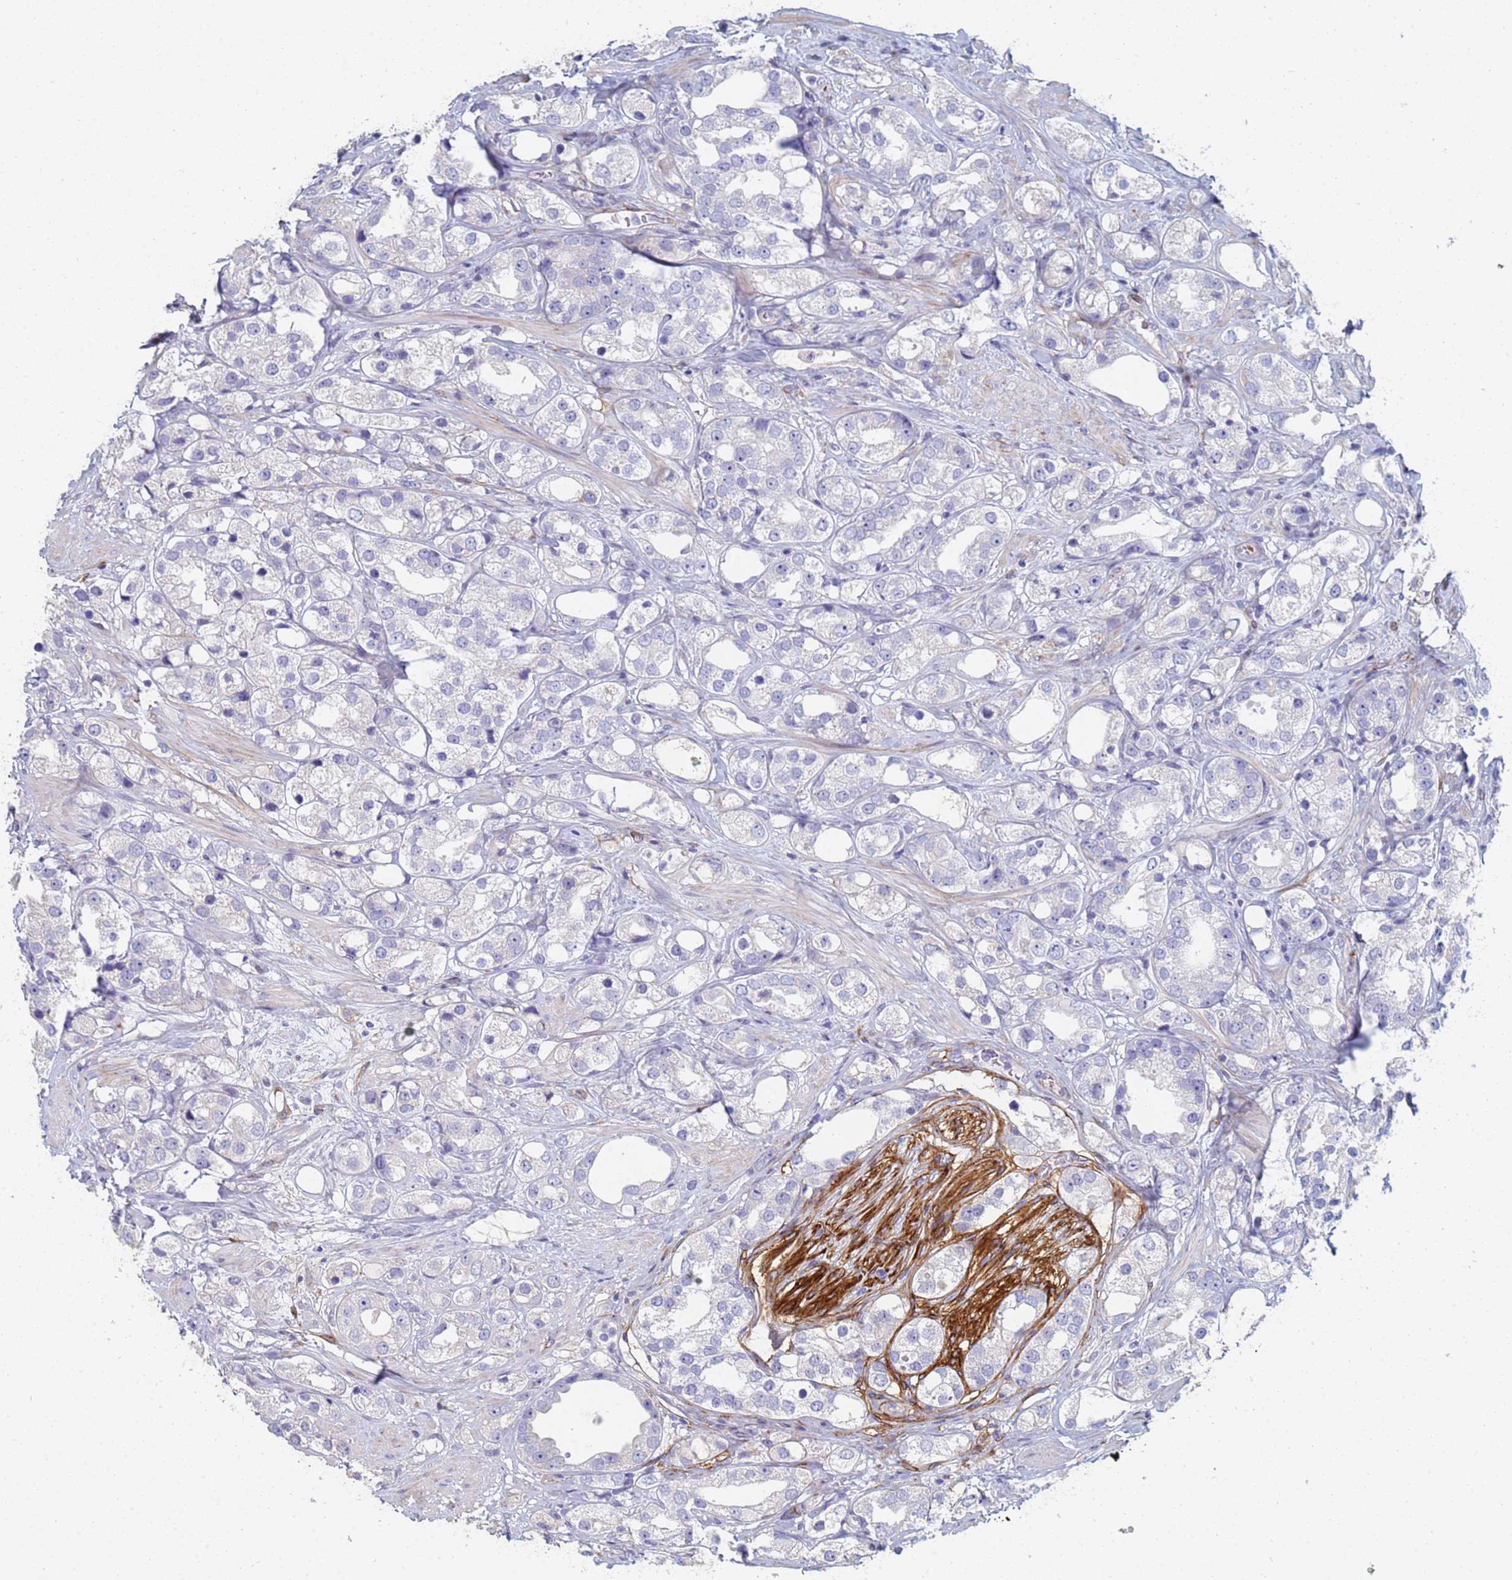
{"staining": {"intensity": "negative", "quantity": "none", "location": "none"}, "tissue": "prostate cancer", "cell_type": "Tumor cells", "image_type": "cancer", "snomed": [{"axis": "morphology", "description": "Adenocarcinoma, NOS"}, {"axis": "topography", "description": "Prostate"}], "caption": "This is an immunohistochemistry (IHC) photomicrograph of prostate cancer. There is no positivity in tumor cells.", "gene": "ABCA8", "patient": {"sex": "male", "age": 79}}